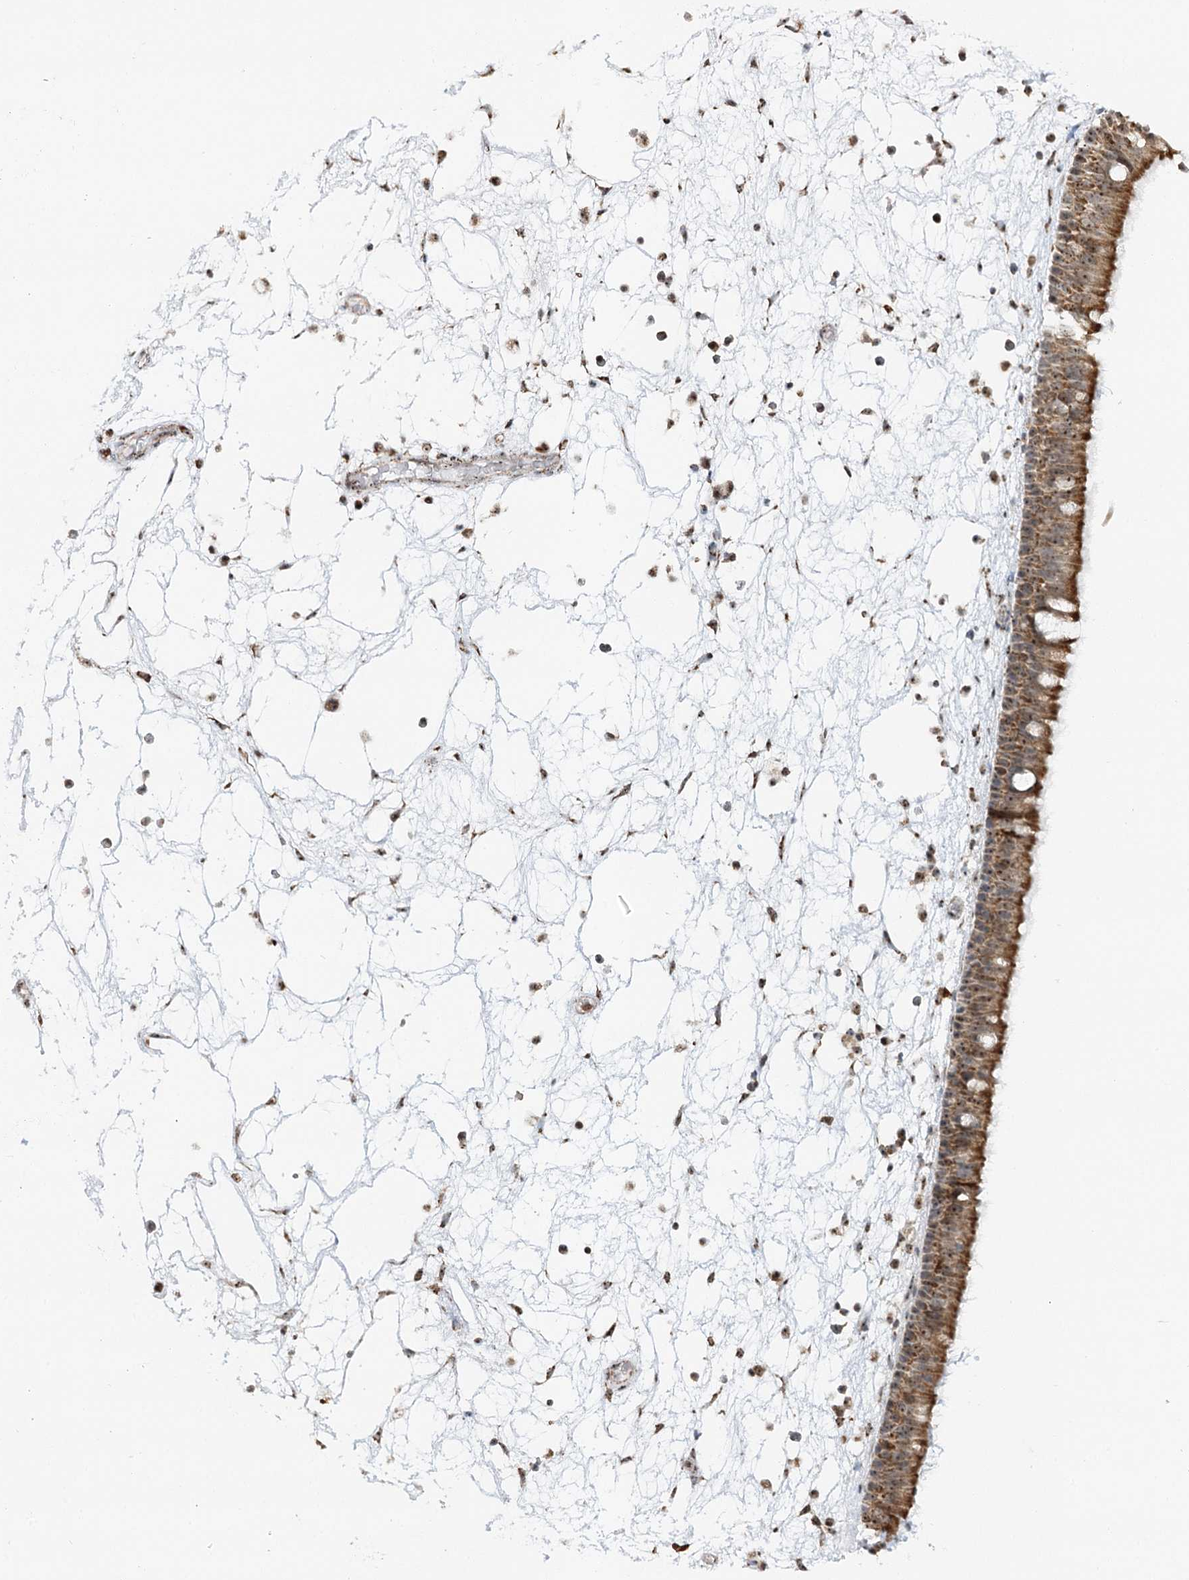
{"staining": {"intensity": "strong", "quantity": ">75%", "location": "cytoplasmic/membranous"}, "tissue": "nasopharynx", "cell_type": "Respiratory epithelial cells", "image_type": "normal", "snomed": [{"axis": "morphology", "description": "Normal tissue, NOS"}, {"axis": "morphology", "description": "Inflammation, NOS"}, {"axis": "morphology", "description": "Malignant melanoma, Metastatic site"}, {"axis": "topography", "description": "Nasopharynx"}], "caption": "Immunohistochemical staining of unremarkable nasopharynx exhibits high levels of strong cytoplasmic/membranous staining in approximately >75% of respiratory epithelial cells. (DAB (3,3'-diaminobenzidine) IHC, brown staining for protein, blue staining for nuclei).", "gene": "ATAD1", "patient": {"sex": "male", "age": 70}}